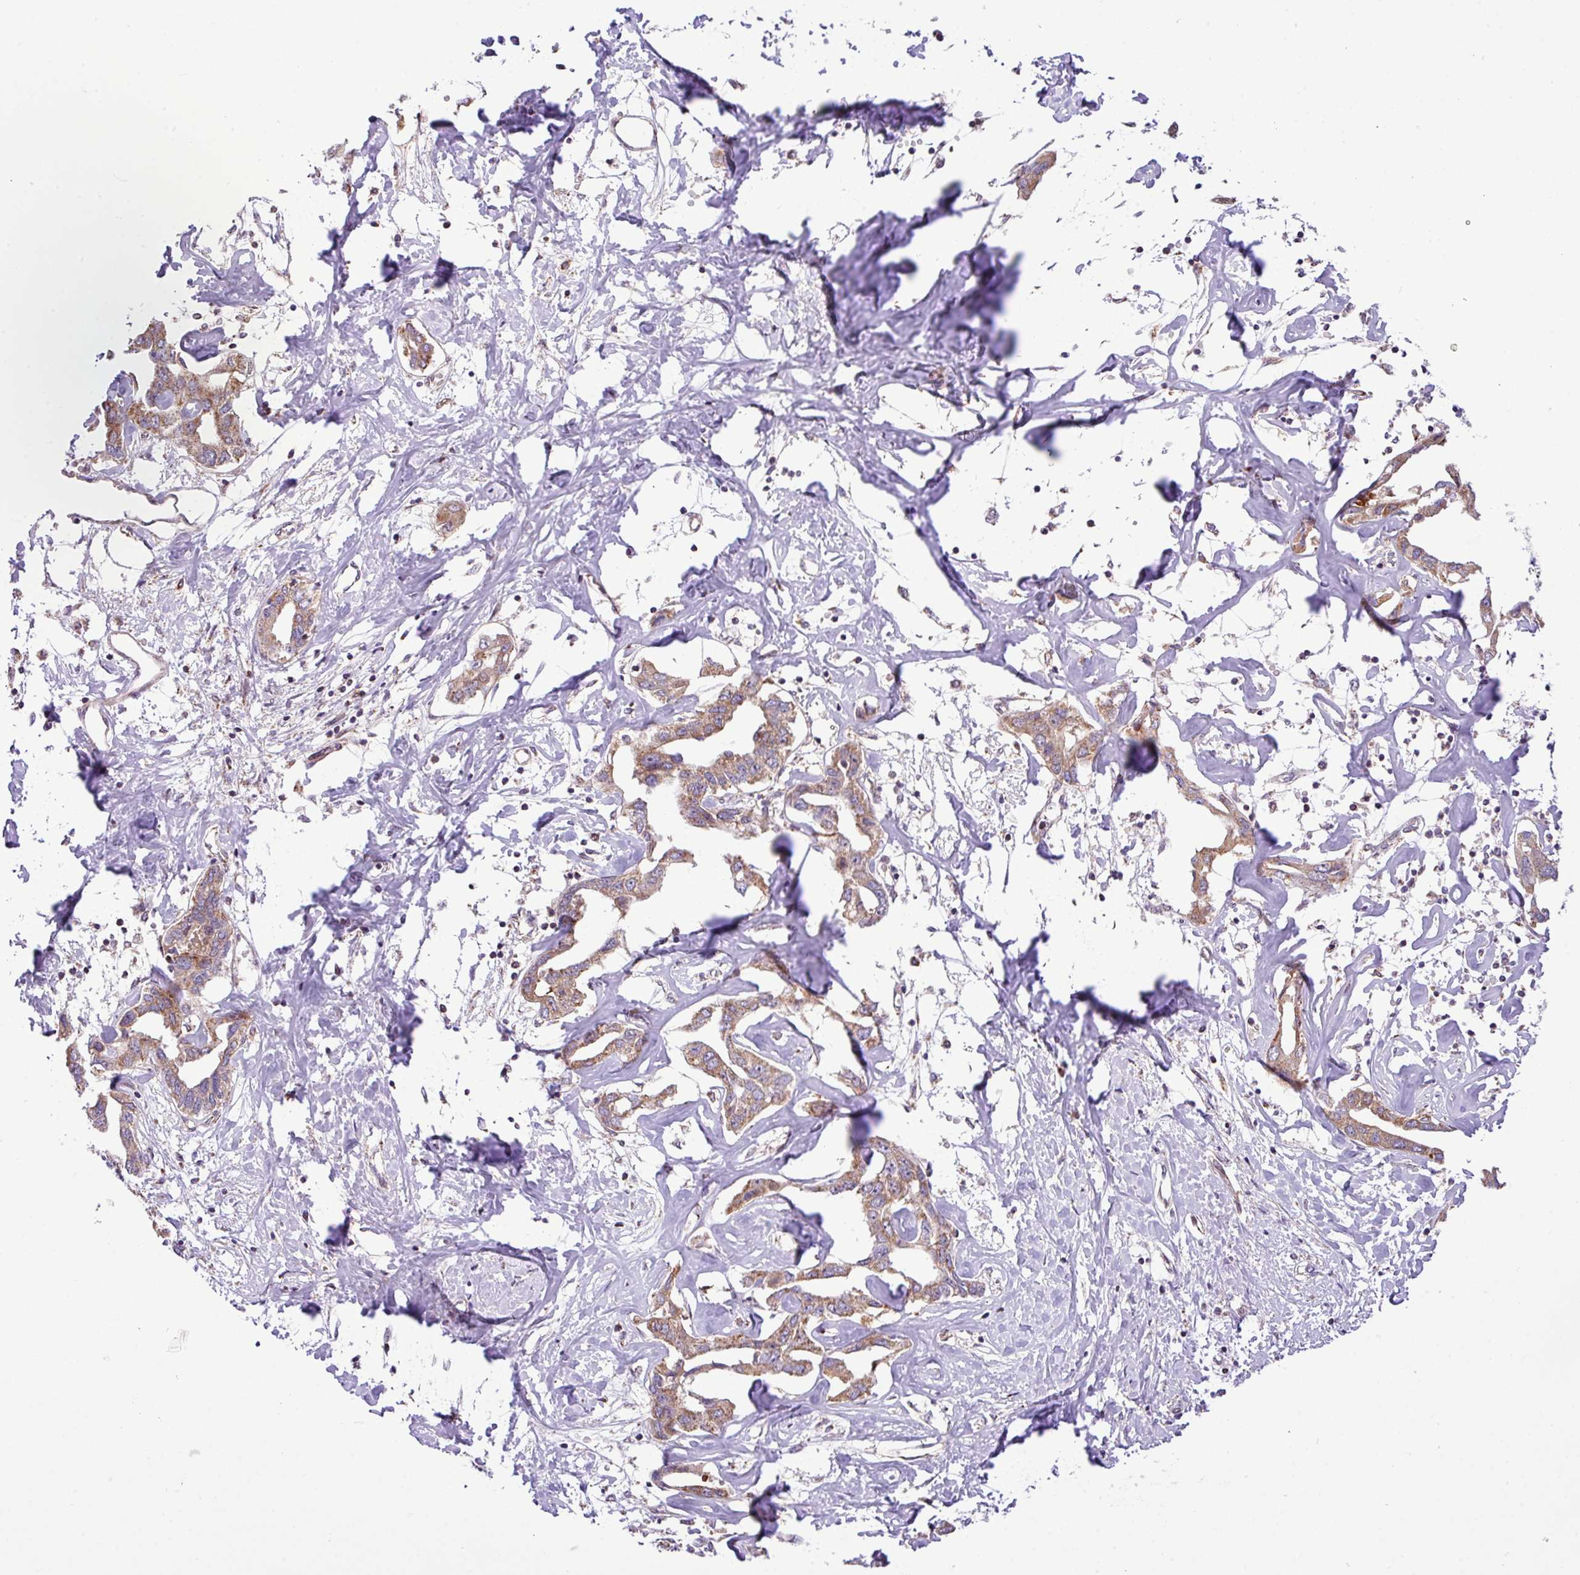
{"staining": {"intensity": "moderate", "quantity": ">75%", "location": "cytoplasmic/membranous"}, "tissue": "liver cancer", "cell_type": "Tumor cells", "image_type": "cancer", "snomed": [{"axis": "morphology", "description": "Cholangiocarcinoma"}, {"axis": "topography", "description": "Liver"}], "caption": "Protein expression analysis of human liver cancer reveals moderate cytoplasmic/membranous staining in about >75% of tumor cells.", "gene": "B3GNT9", "patient": {"sex": "male", "age": 59}}